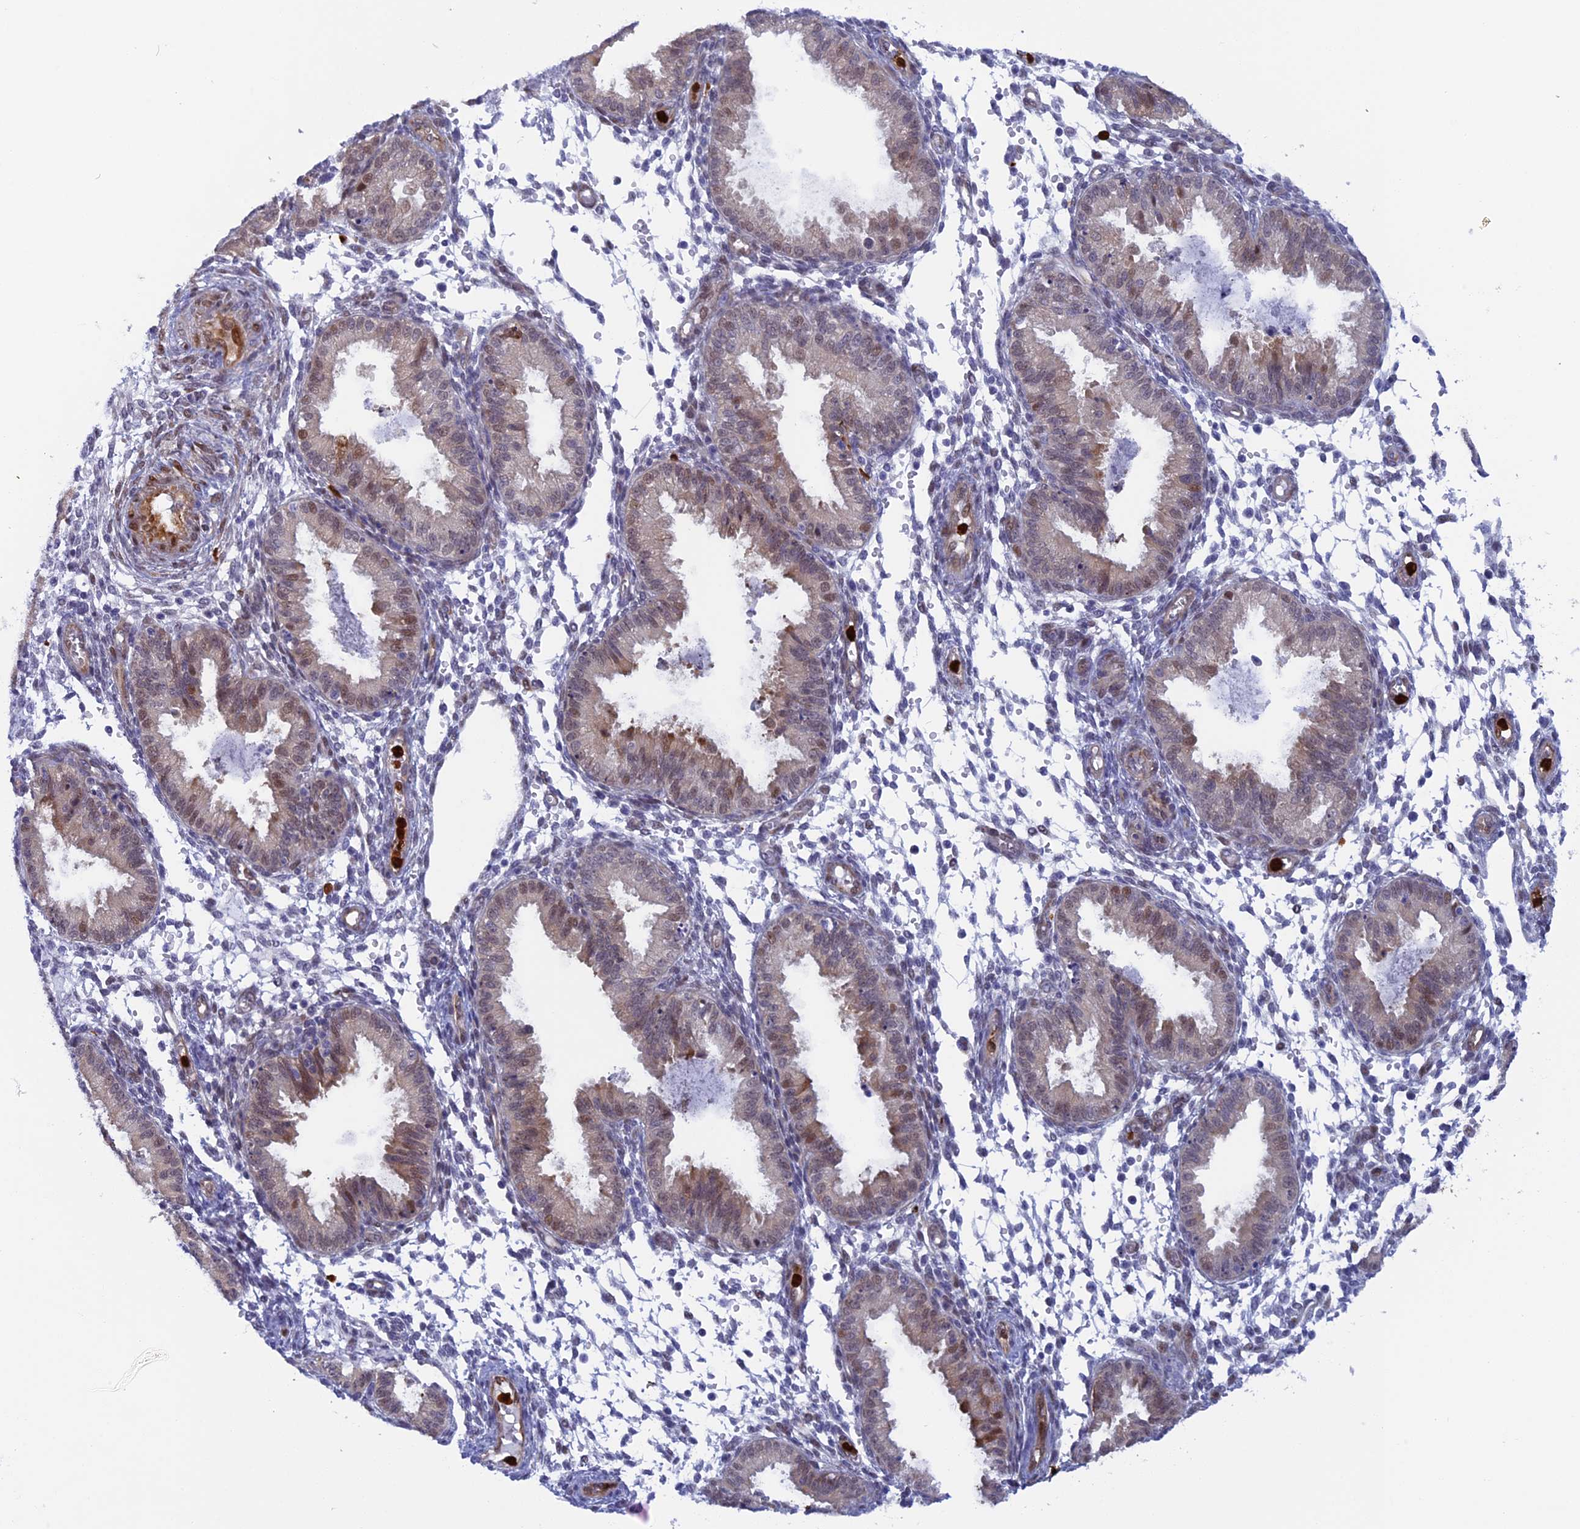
{"staining": {"intensity": "negative", "quantity": "none", "location": "none"}, "tissue": "endometrium", "cell_type": "Cells in endometrial stroma", "image_type": "normal", "snomed": [{"axis": "morphology", "description": "Normal tissue, NOS"}, {"axis": "topography", "description": "Endometrium"}], "caption": "Endometrium stained for a protein using IHC shows no expression cells in endometrial stroma.", "gene": "SLC26A1", "patient": {"sex": "female", "age": 33}}